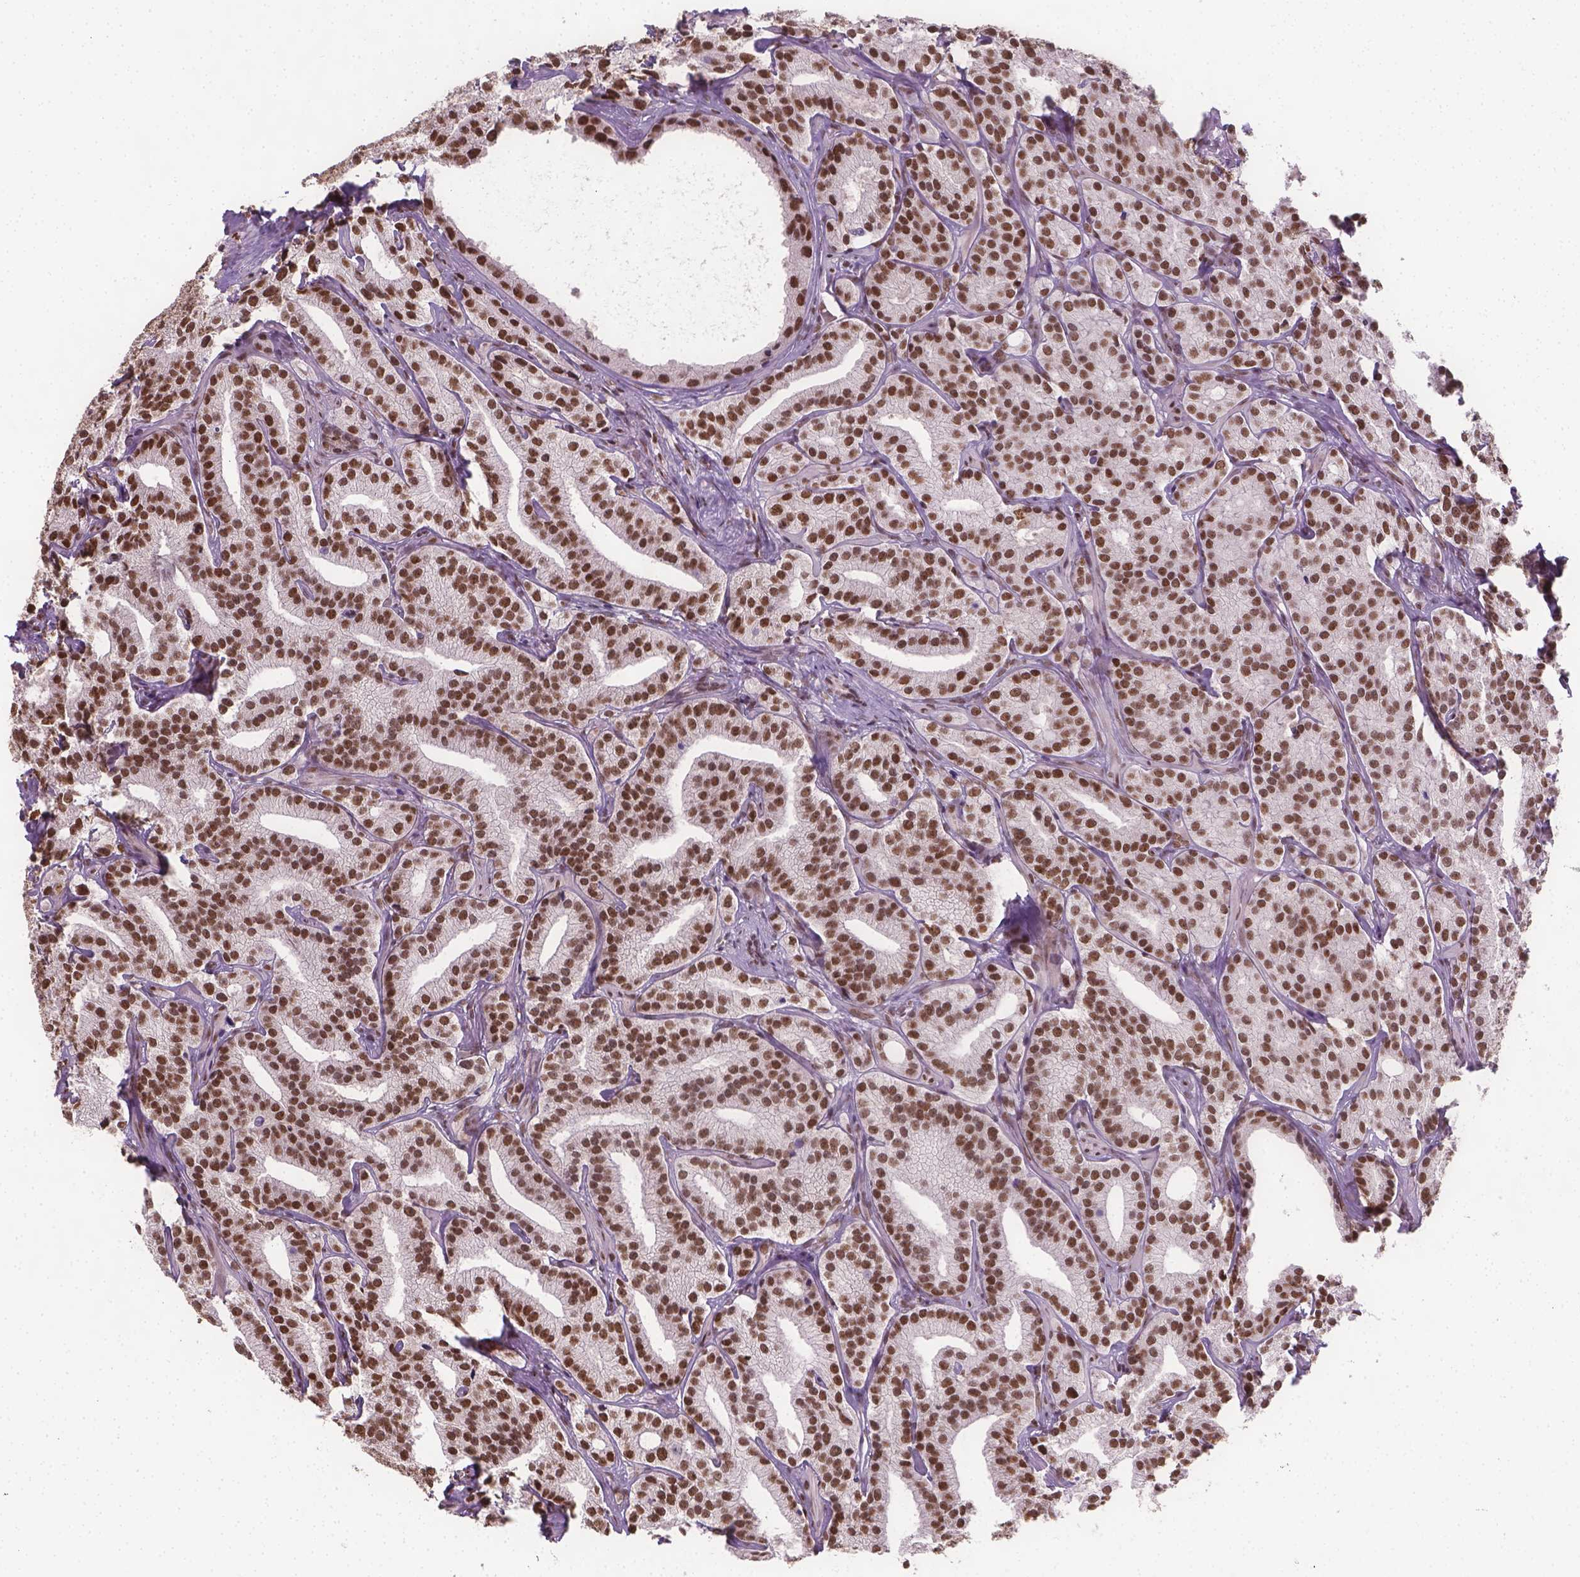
{"staining": {"intensity": "strong", "quantity": ">75%", "location": "nuclear"}, "tissue": "prostate cancer", "cell_type": "Tumor cells", "image_type": "cancer", "snomed": [{"axis": "morphology", "description": "Adenocarcinoma, High grade"}, {"axis": "topography", "description": "Prostate"}], "caption": "Human prostate cancer stained with a brown dye displays strong nuclear positive positivity in approximately >75% of tumor cells.", "gene": "FANCE", "patient": {"sex": "male", "age": 75}}